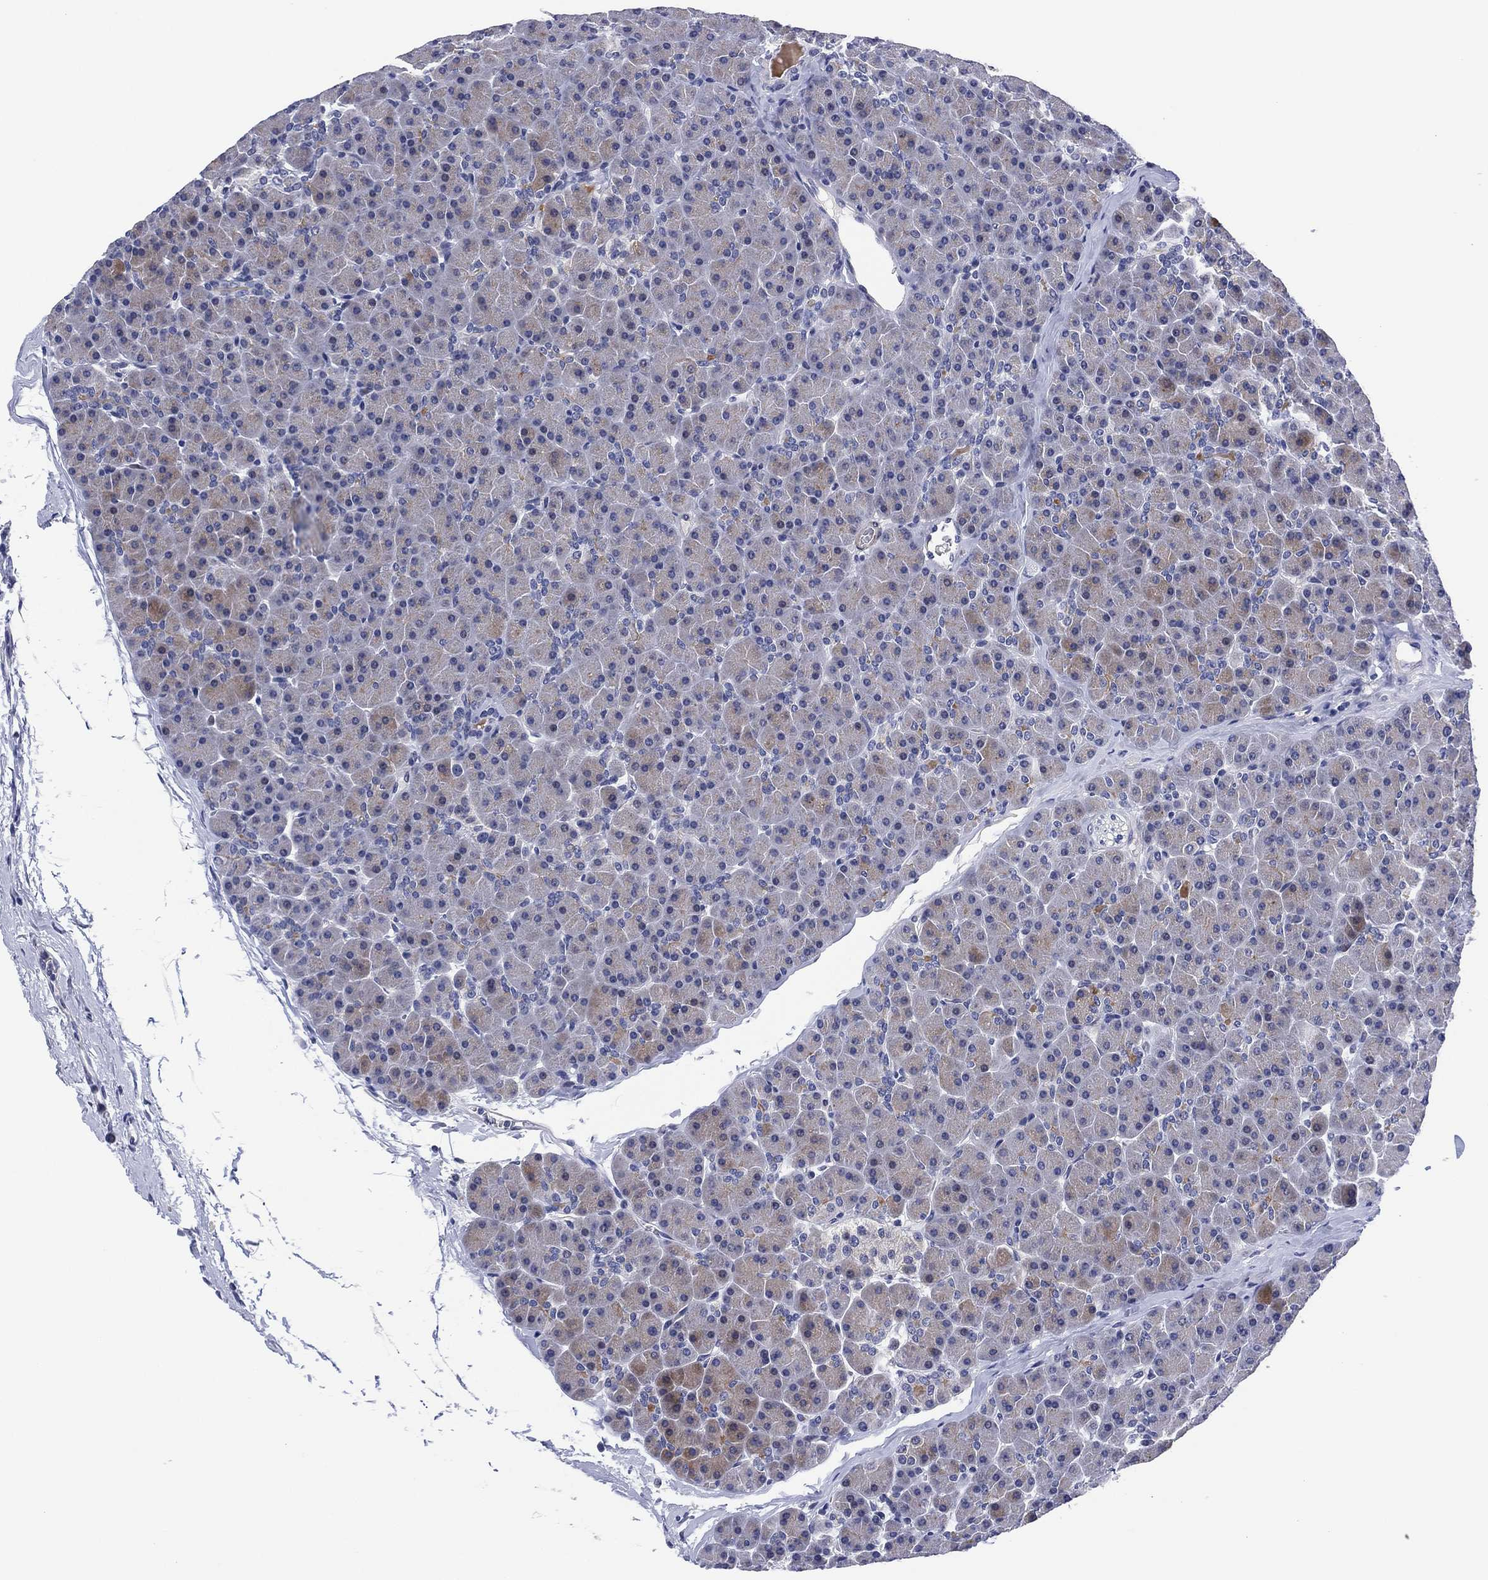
{"staining": {"intensity": "weak", "quantity": "<25%", "location": "cytoplasmic/membranous"}, "tissue": "pancreas", "cell_type": "Exocrine glandular cells", "image_type": "normal", "snomed": [{"axis": "morphology", "description": "Normal tissue, NOS"}, {"axis": "topography", "description": "Pancreas"}], "caption": "High power microscopy histopathology image of an immunohistochemistry histopathology image of benign pancreas, revealing no significant staining in exocrine glandular cells.", "gene": "CLIP3", "patient": {"sex": "female", "age": 44}}